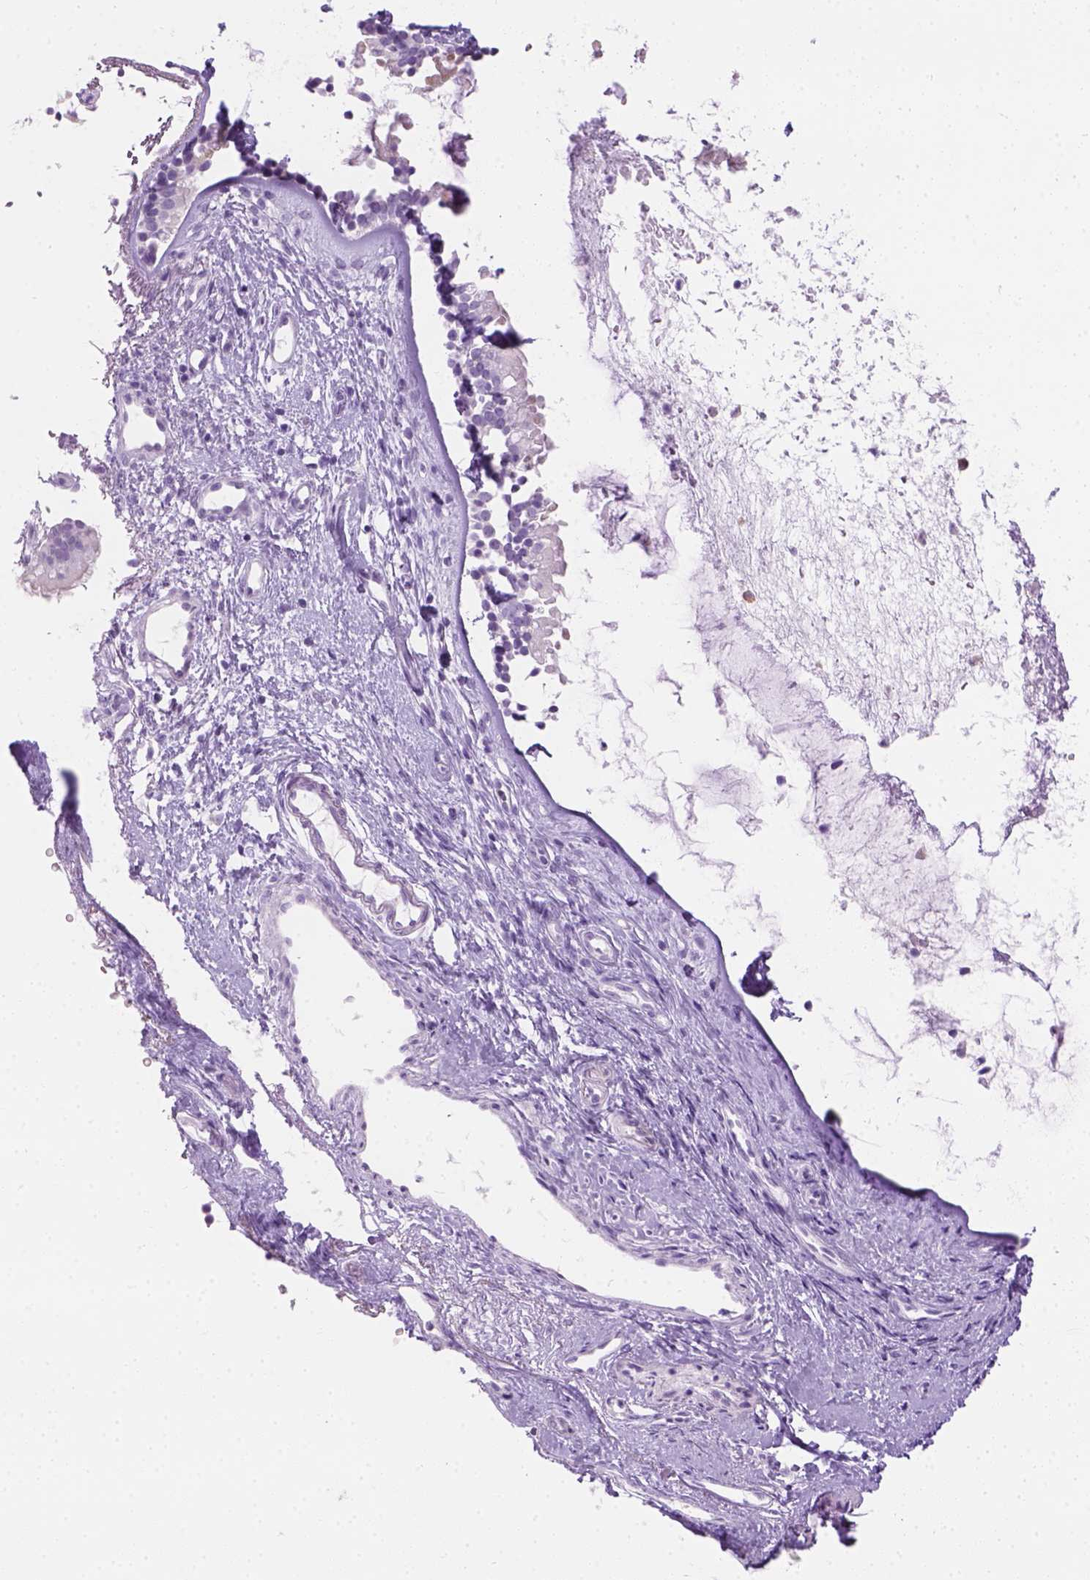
{"staining": {"intensity": "negative", "quantity": "none", "location": "none"}, "tissue": "nasopharynx", "cell_type": "Respiratory epithelial cells", "image_type": "normal", "snomed": [{"axis": "morphology", "description": "Normal tissue, NOS"}, {"axis": "topography", "description": "Nasopharynx"}], "caption": "DAB (3,3'-diaminobenzidine) immunohistochemical staining of normal human nasopharynx displays no significant positivity in respiratory epithelial cells. (DAB (3,3'-diaminobenzidine) immunohistochemistry visualized using brightfield microscopy, high magnification).", "gene": "TMEM38A", "patient": {"sex": "male", "age": 58}}